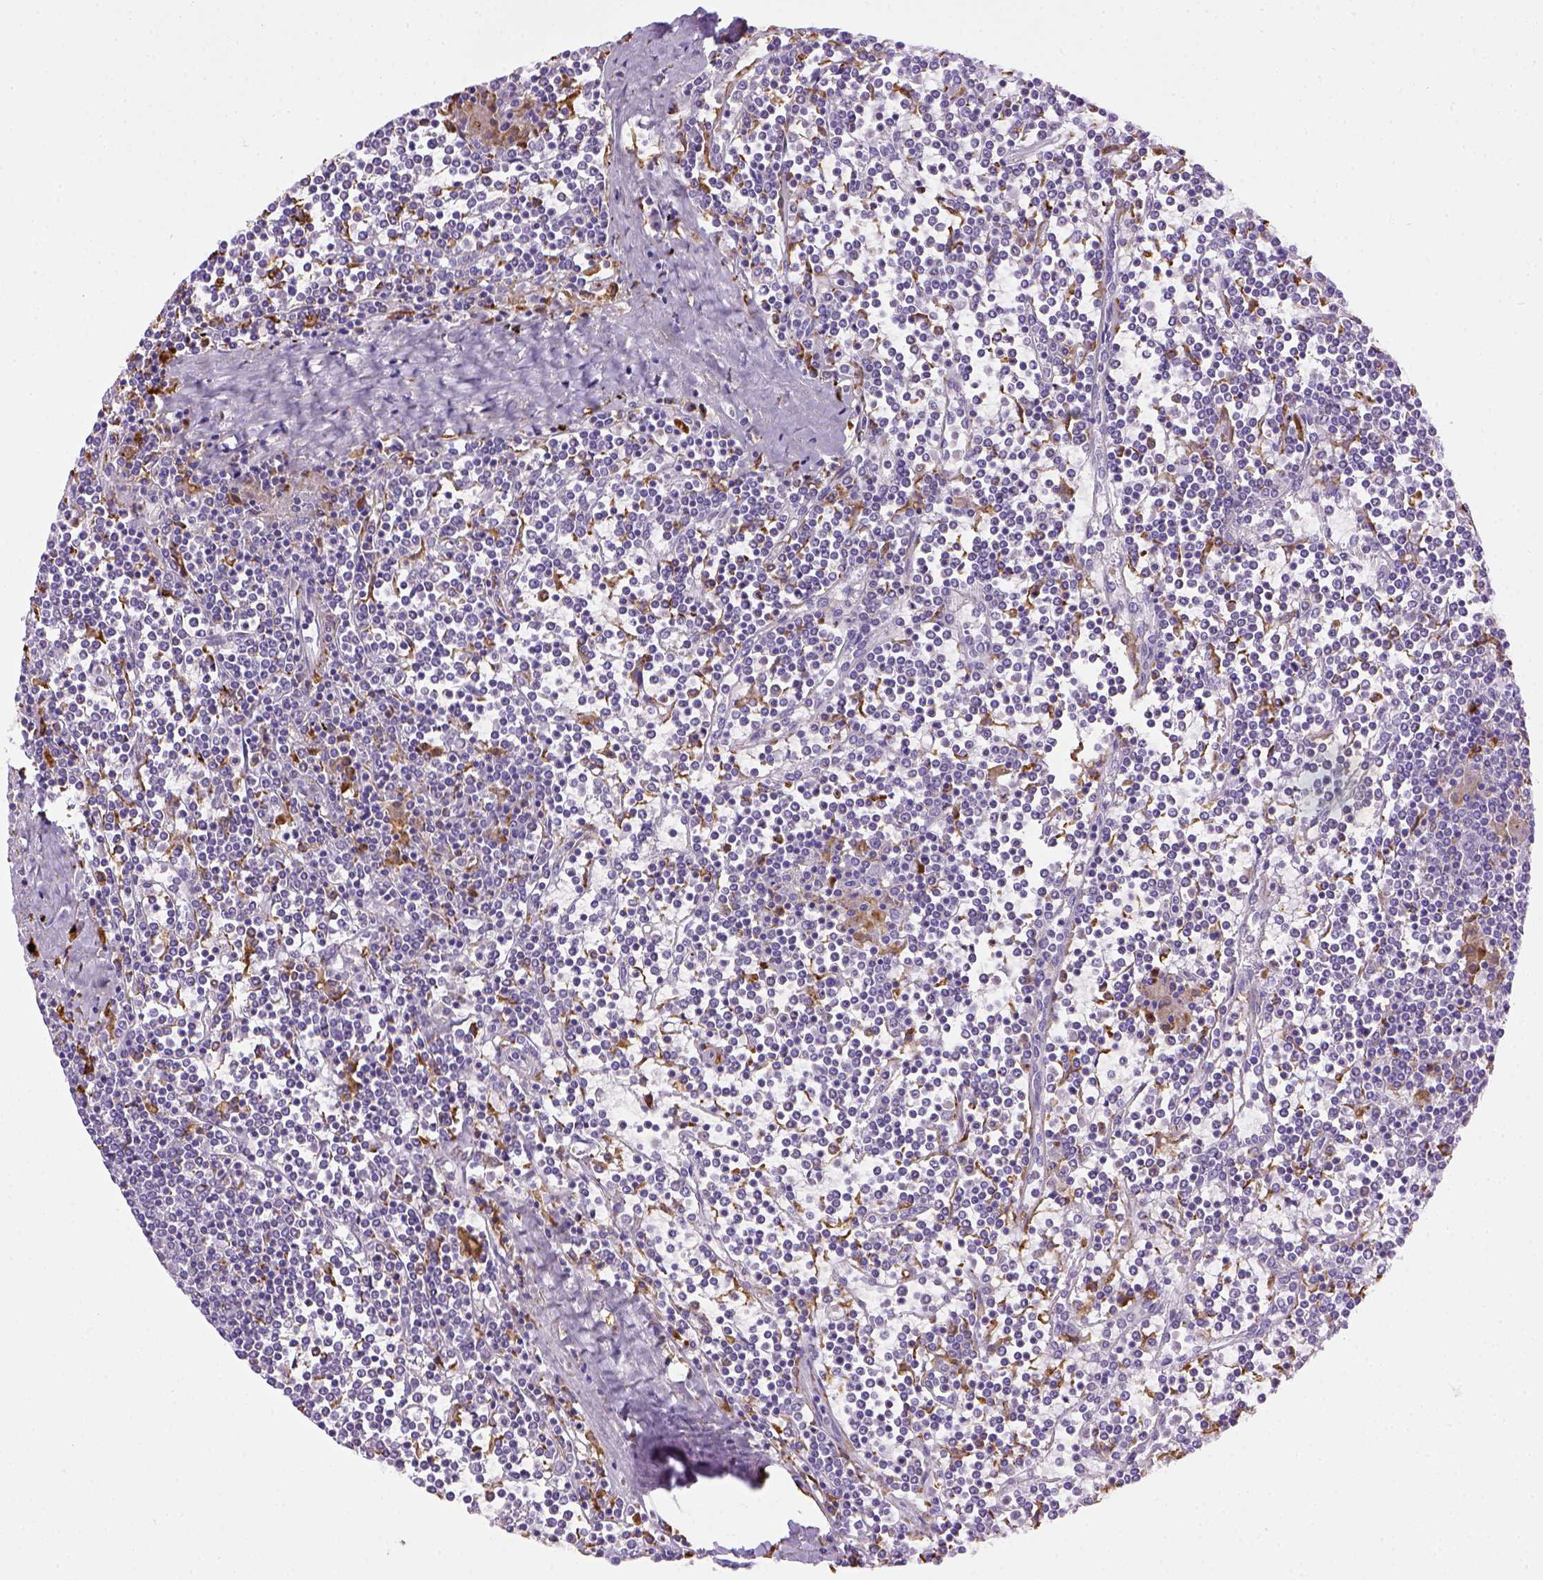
{"staining": {"intensity": "negative", "quantity": "none", "location": "none"}, "tissue": "lymphoma", "cell_type": "Tumor cells", "image_type": "cancer", "snomed": [{"axis": "morphology", "description": "Malignant lymphoma, non-Hodgkin's type, Low grade"}, {"axis": "topography", "description": "Spleen"}], "caption": "DAB immunohistochemical staining of malignant lymphoma, non-Hodgkin's type (low-grade) demonstrates no significant staining in tumor cells. (Brightfield microscopy of DAB immunohistochemistry at high magnification).", "gene": "CD68", "patient": {"sex": "female", "age": 19}}